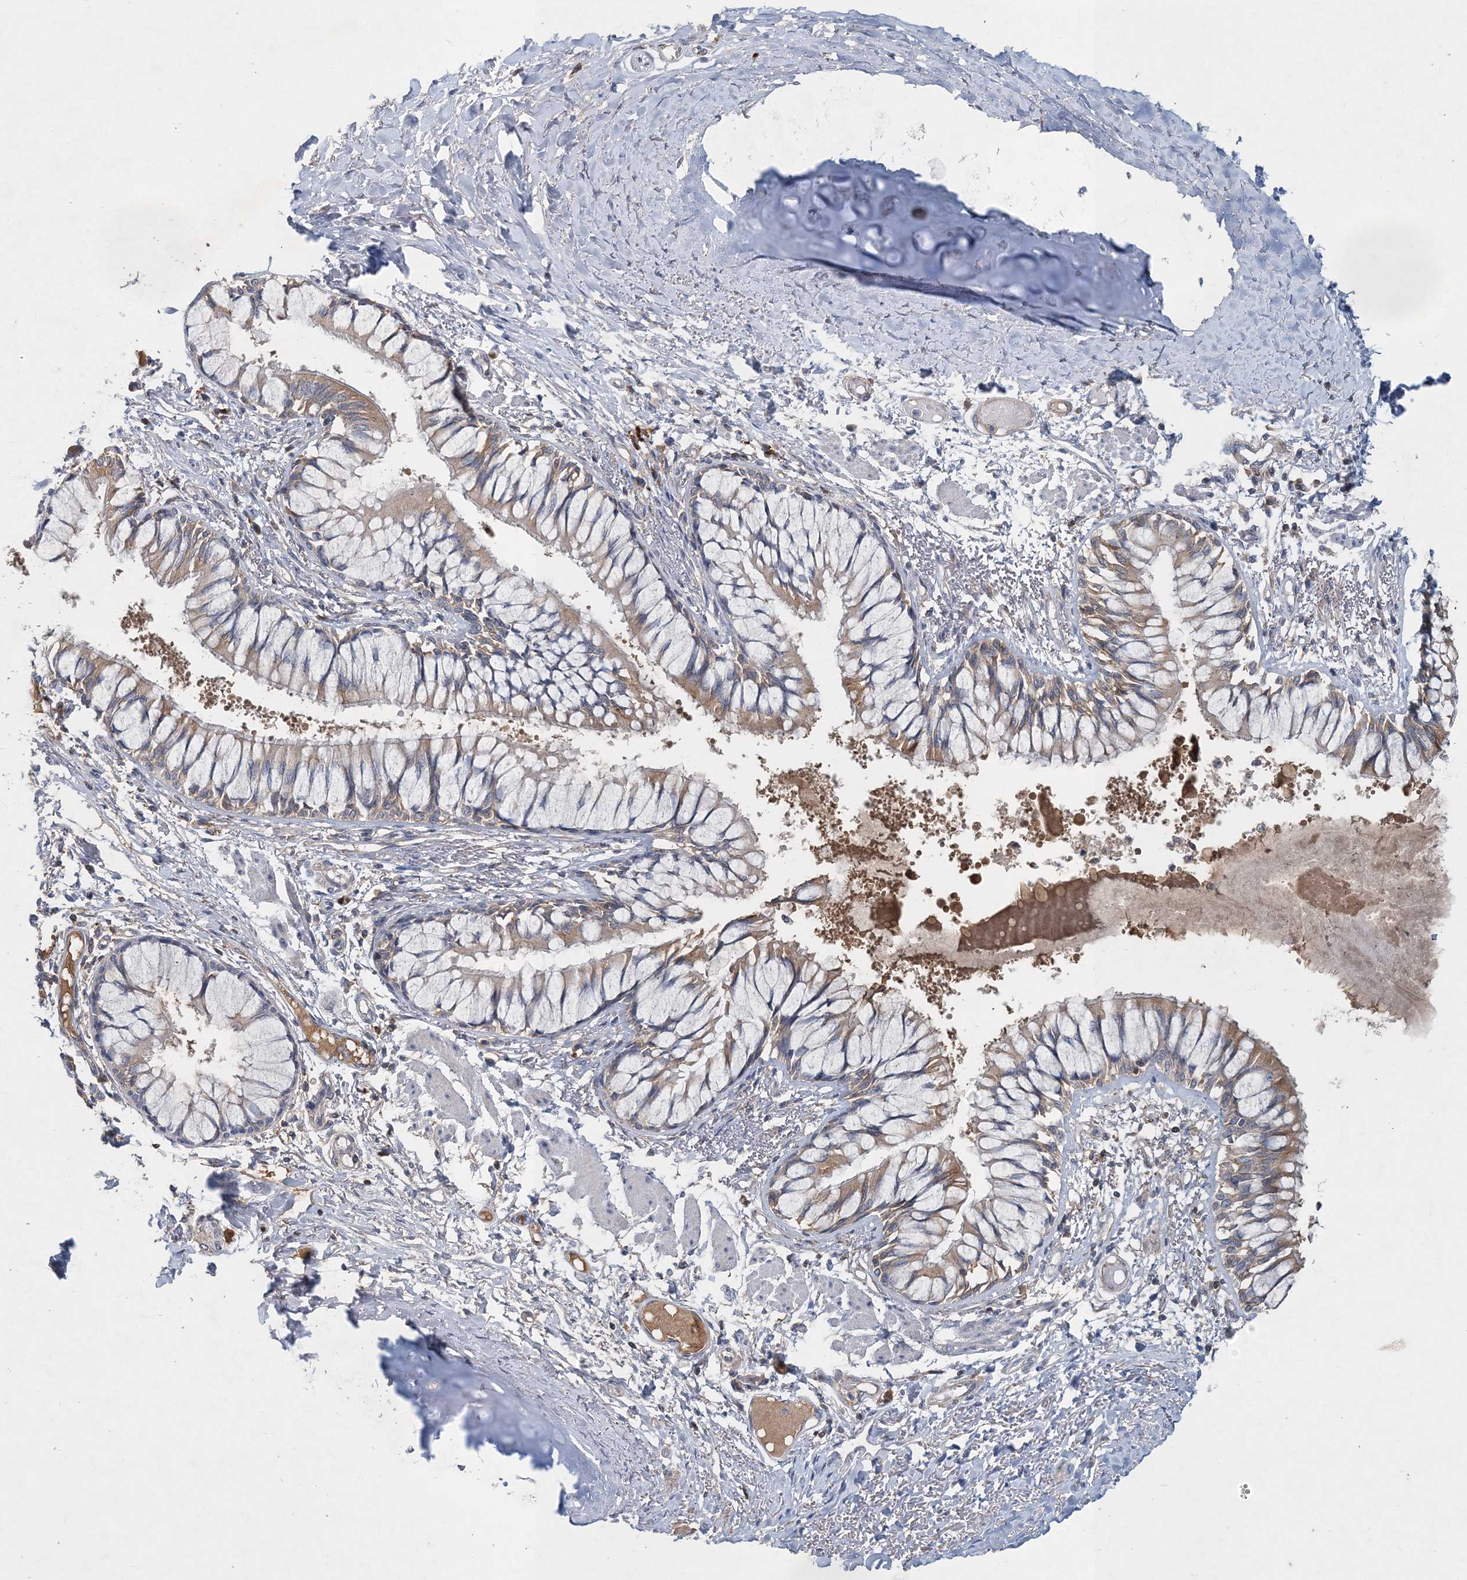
{"staining": {"intensity": "weak", "quantity": "25%-75%", "location": "cytoplasmic/membranous"}, "tissue": "bronchus", "cell_type": "Respiratory epithelial cells", "image_type": "normal", "snomed": [{"axis": "morphology", "description": "Normal tissue, NOS"}, {"axis": "topography", "description": "Cartilage tissue"}, {"axis": "topography", "description": "Bronchus"}, {"axis": "topography", "description": "Lung"}], "caption": "Immunohistochemical staining of normal bronchus exhibits low levels of weak cytoplasmic/membranous positivity in approximately 25%-75% of respiratory epithelial cells.", "gene": "RNF25", "patient": {"sex": "male", "age": 64}}